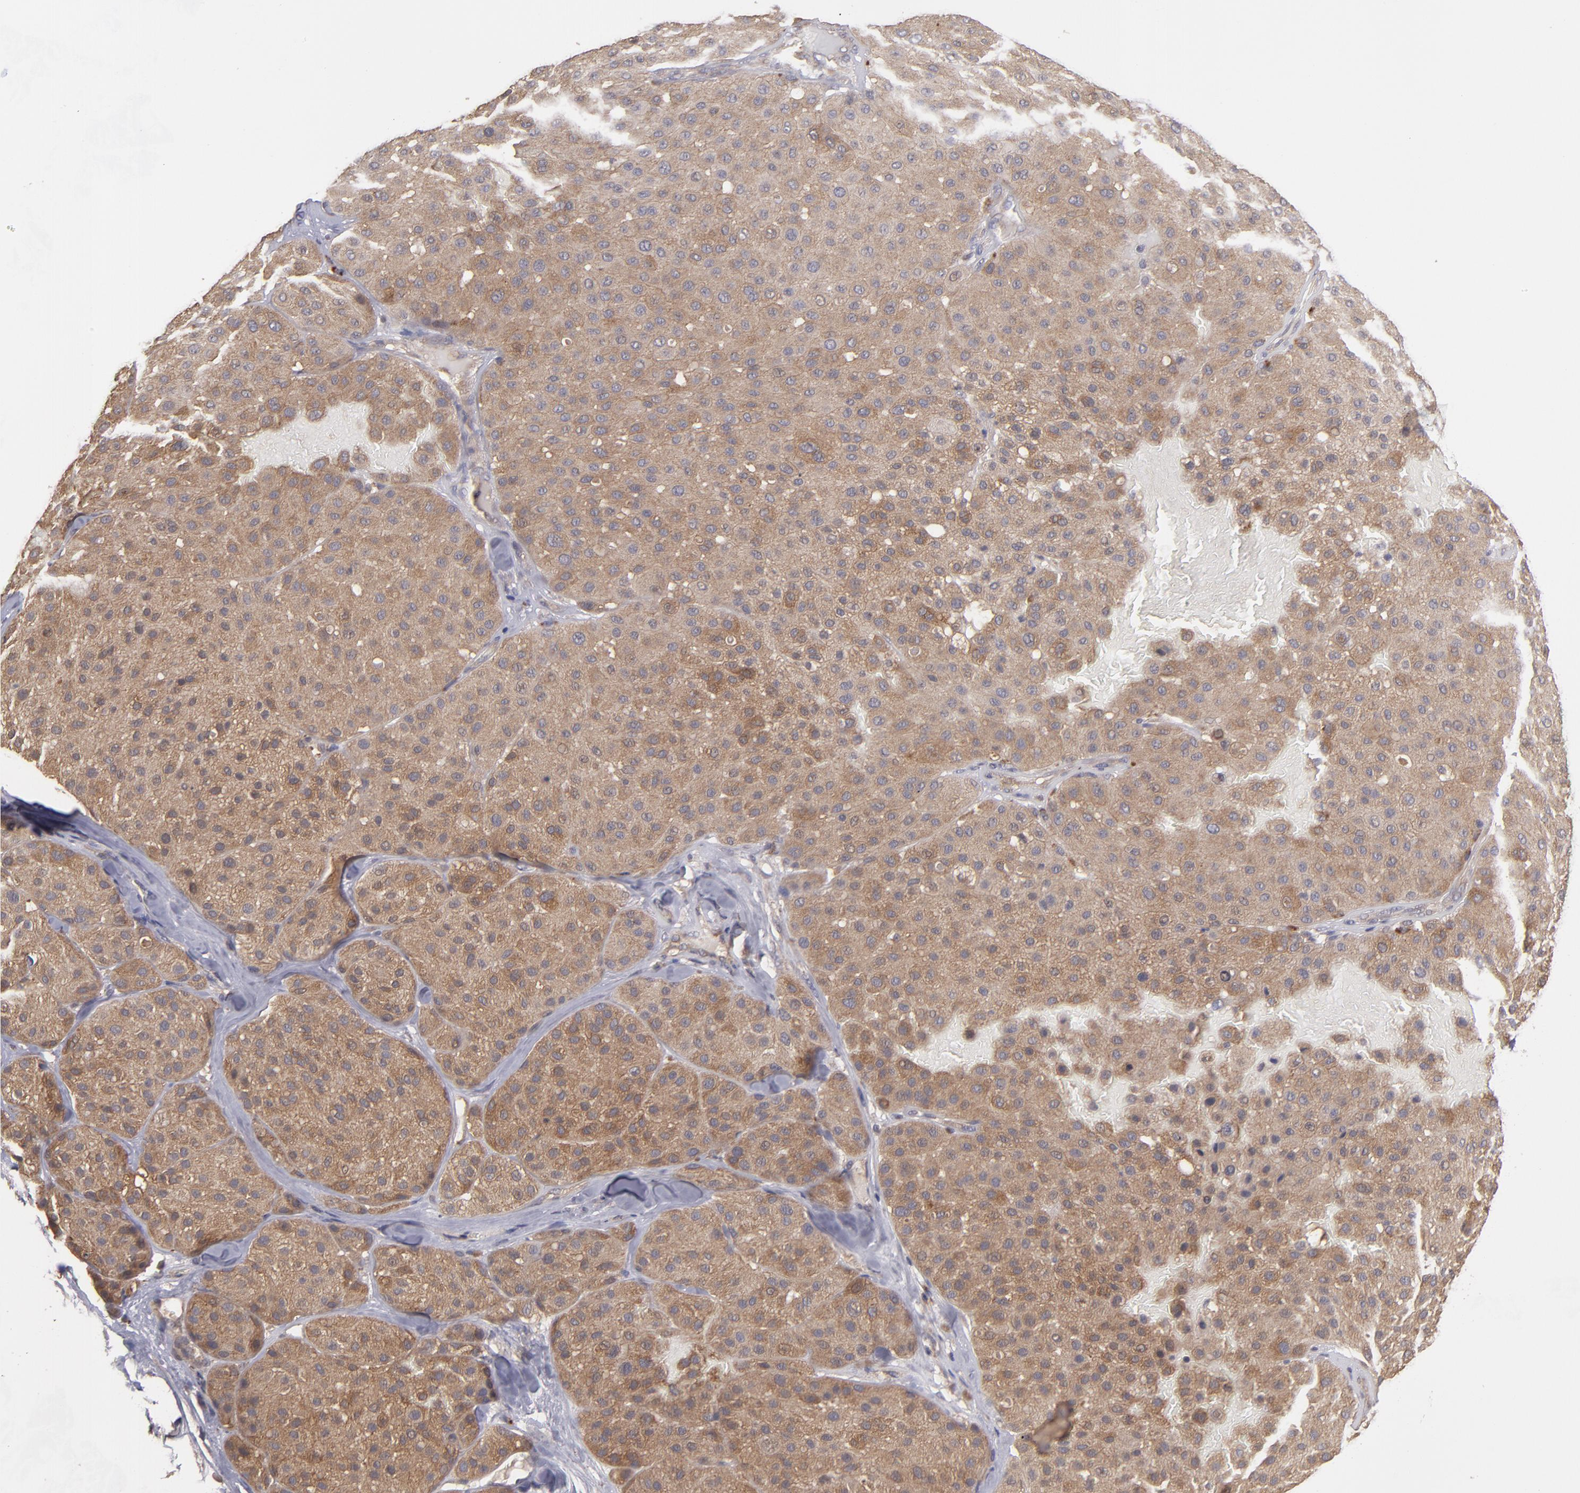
{"staining": {"intensity": "moderate", "quantity": ">75%", "location": "cytoplasmic/membranous"}, "tissue": "melanoma", "cell_type": "Tumor cells", "image_type": "cancer", "snomed": [{"axis": "morphology", "description": "Normal tissue, NOS"}, {"axis": "morphology", "description": "Malignant melanoma, Metastatic site"}, {"axis": "topography", "description": "Skin"}], "caption": "Protein expression analysis of human malignant melanoma (metastatic site) reveals moderate cytoplasmic/membranous positivity in approximately >75% of tumor cells.", "gene": "CTSO", "patient": {"sex": "male", "age": 41}}